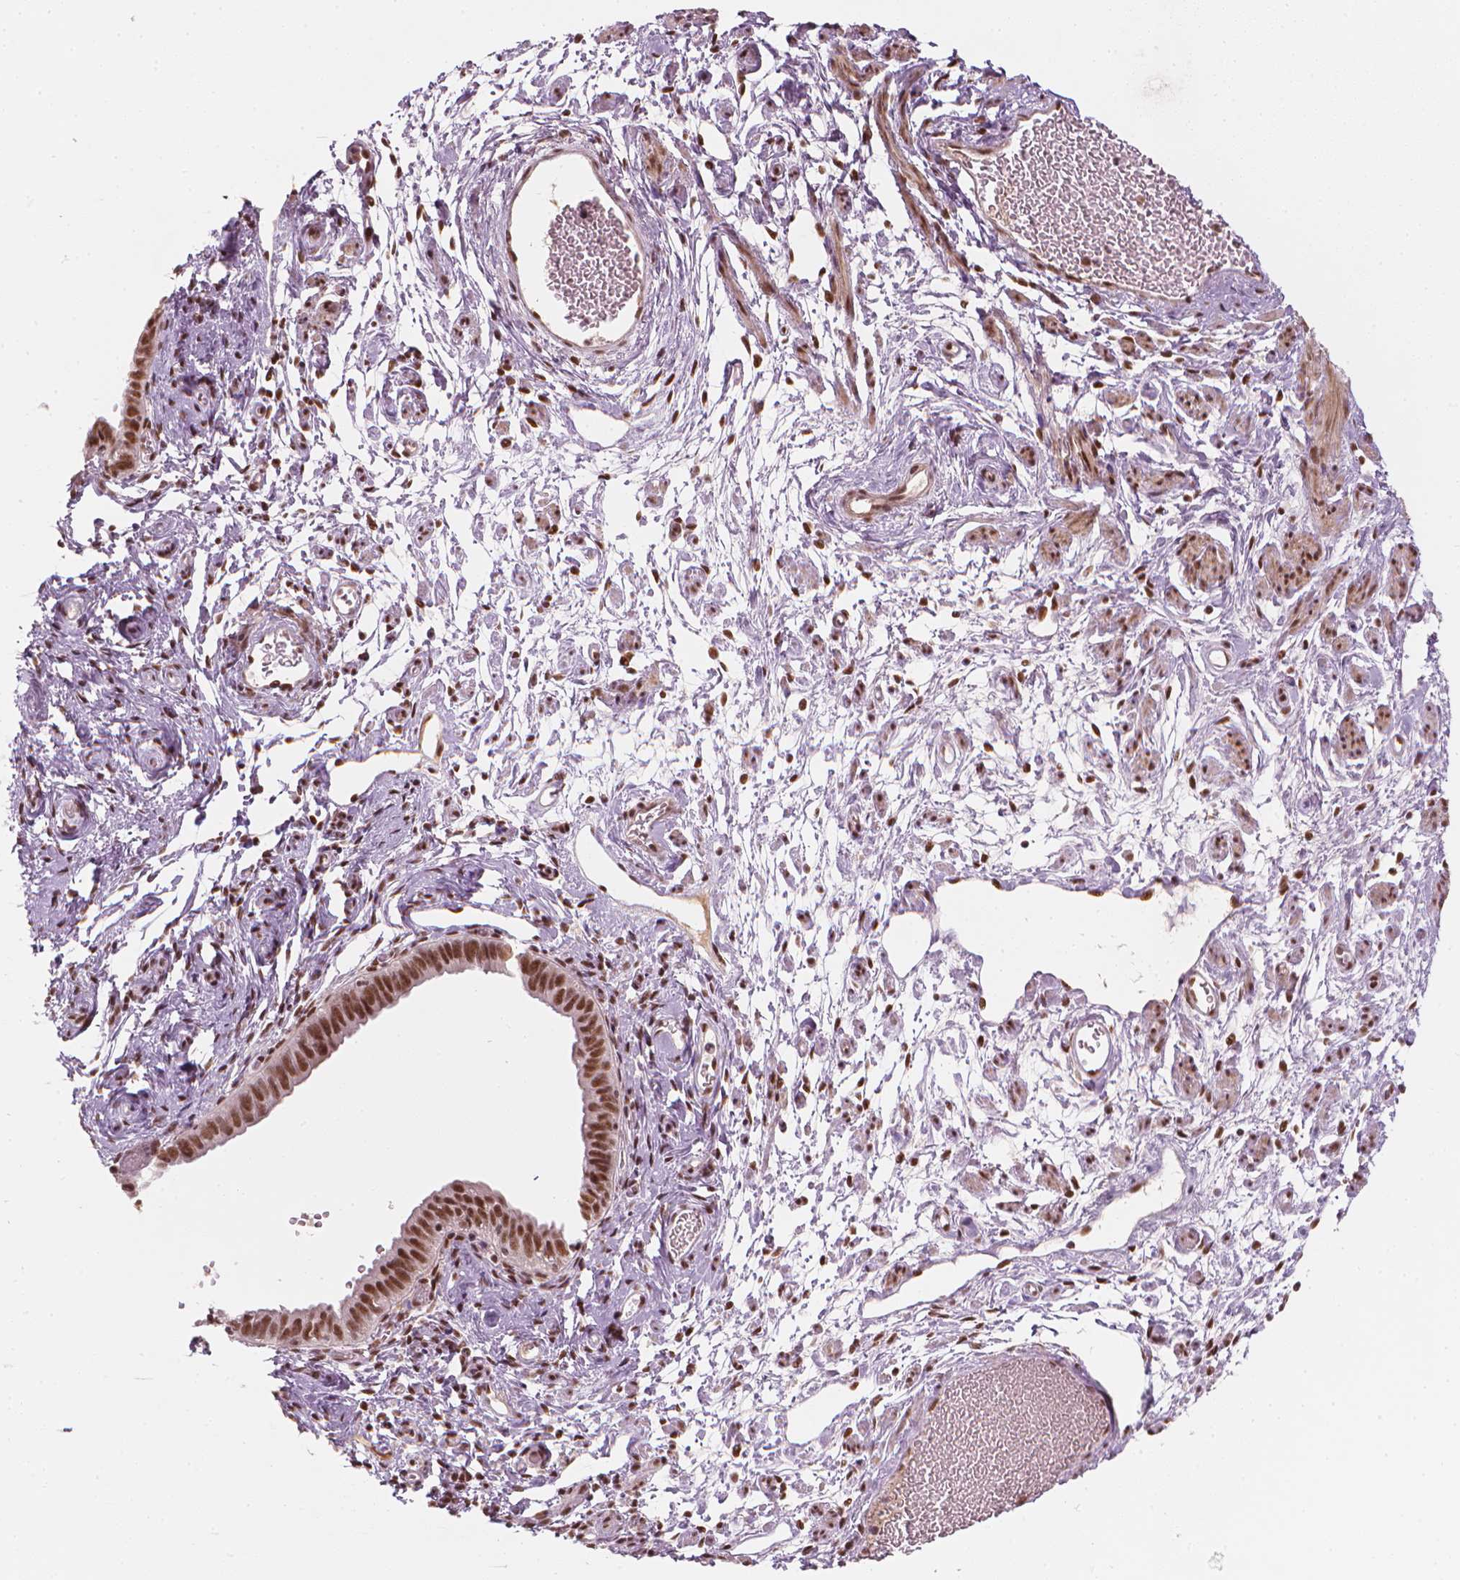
{"staining": {"intensity": "strong", "quantity": ">75%", "location": "nuclear"}, "tissue": "ovarian cancer", "cell_type": "Tumor cells", "image_type": "cancer", "snomed": [{"axis": "morphology", "description": "Carcinoma, endometroid"}, {"axis": "topography", "description": "Ovary"}], "caption": "An immunohistochemistry image of tumor tissue is shown. Protein staining in brown labels strong nuclear positivity in endometroid carcinoma (ovarian) within tumor cells.", "gene": "ELF2", "patient": {"sex": "female", "age": 85}}